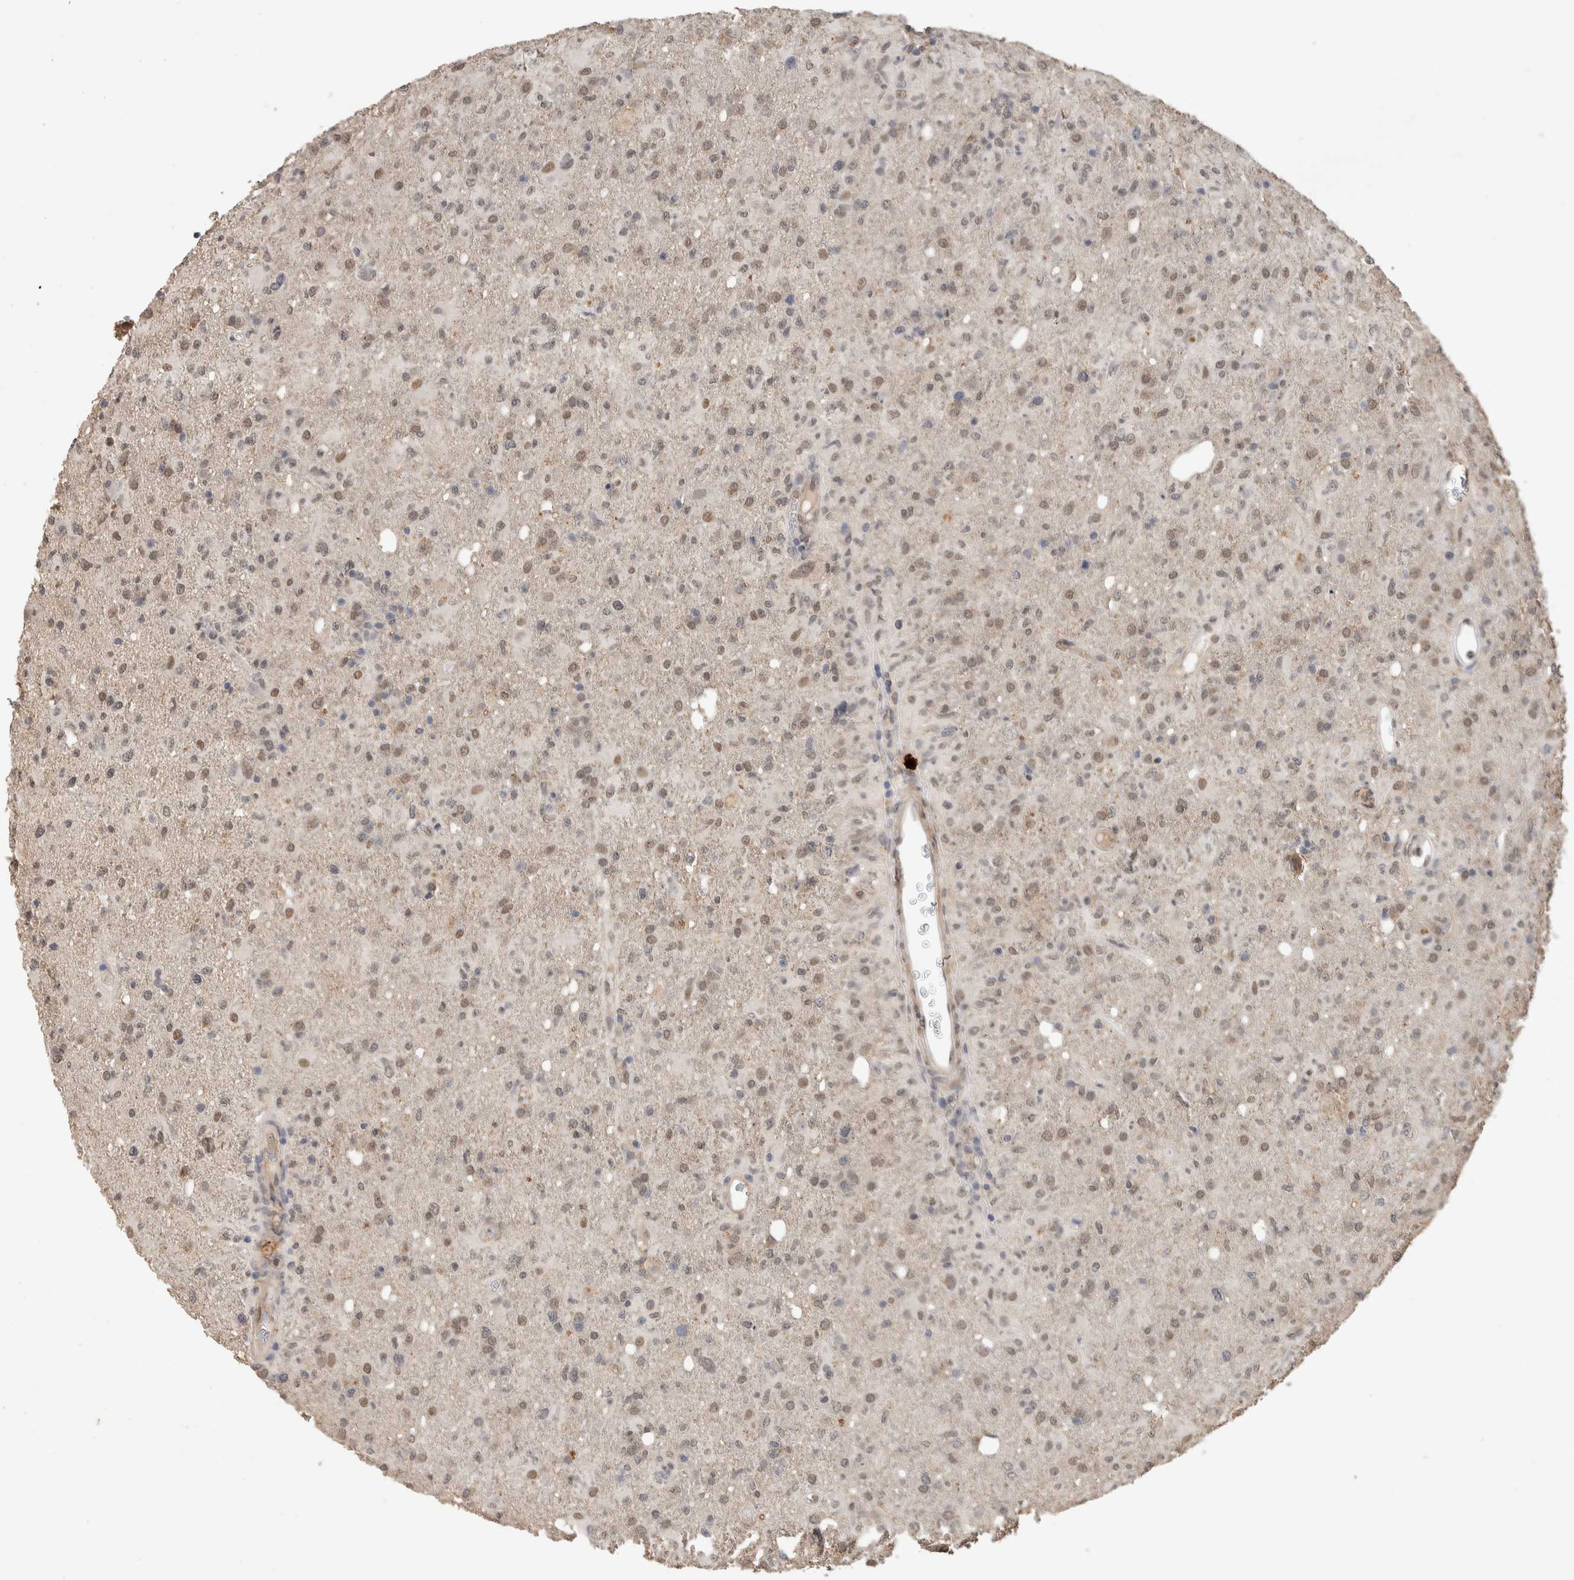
{"staining": {"intensity": "weak", "quantity": "25%-75%", "location": "nuclear"}, "tissue": "glioma", "cell_type": "Tumor cells", "image_type": "cancer", "snomed": [{"axis": "morphology", "description": "Glioma, malignant, High grade"}, {"axis": "topography", "description": "Brain"}], "caption": "Human glioma stained with a brown dye exhibits weak nuclear positive positivity in approximately 25%-75% of tumor cells.", "gene": "CYSRT1", "patient": {"sex": "female", "age": 57}}